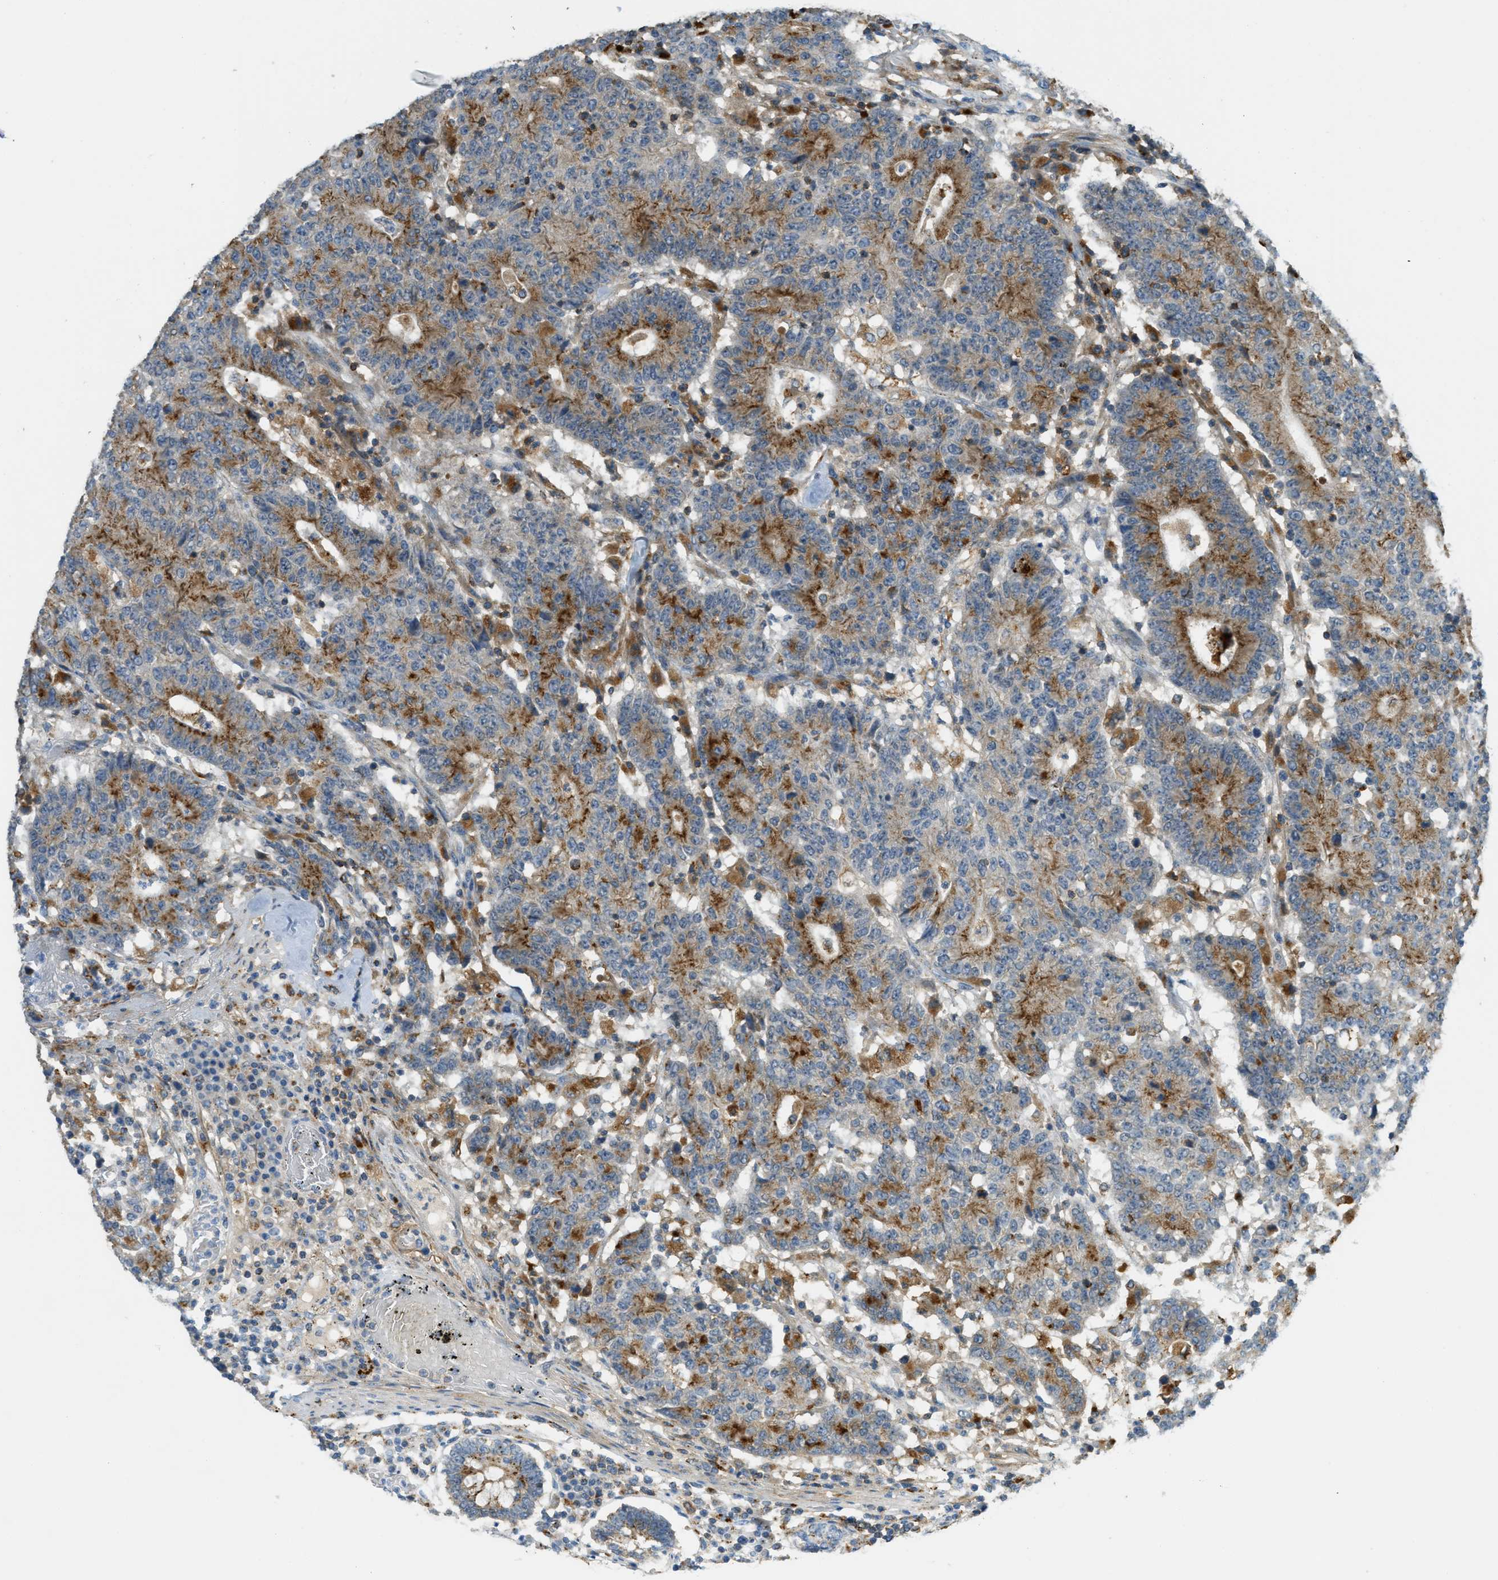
{"staining": {"intensity": "moderate", "quantity": ">75%", "location": "cytoplasmic/membranous"}, "tissue": "colorectal cancer", "cell_type": "Tumor cells", "image_type": "cancer", "snomed": [{"axis": "morphology", "description": "Normal tissue, NOS"}, {"axis": "morphology", "description": "Adenocarcinoma, NOS"}, {"axis": "topography", "description": "Colon"}], "caption": "This is an image of immunohistochemistry (IHC) staining of adenocarcinoma (colorectal), which shows moderate expression in the cytoplasmic/membranous of tumor cells.", "gene": "PLBD2", "patient": {"sex": "female", "age": 75}}